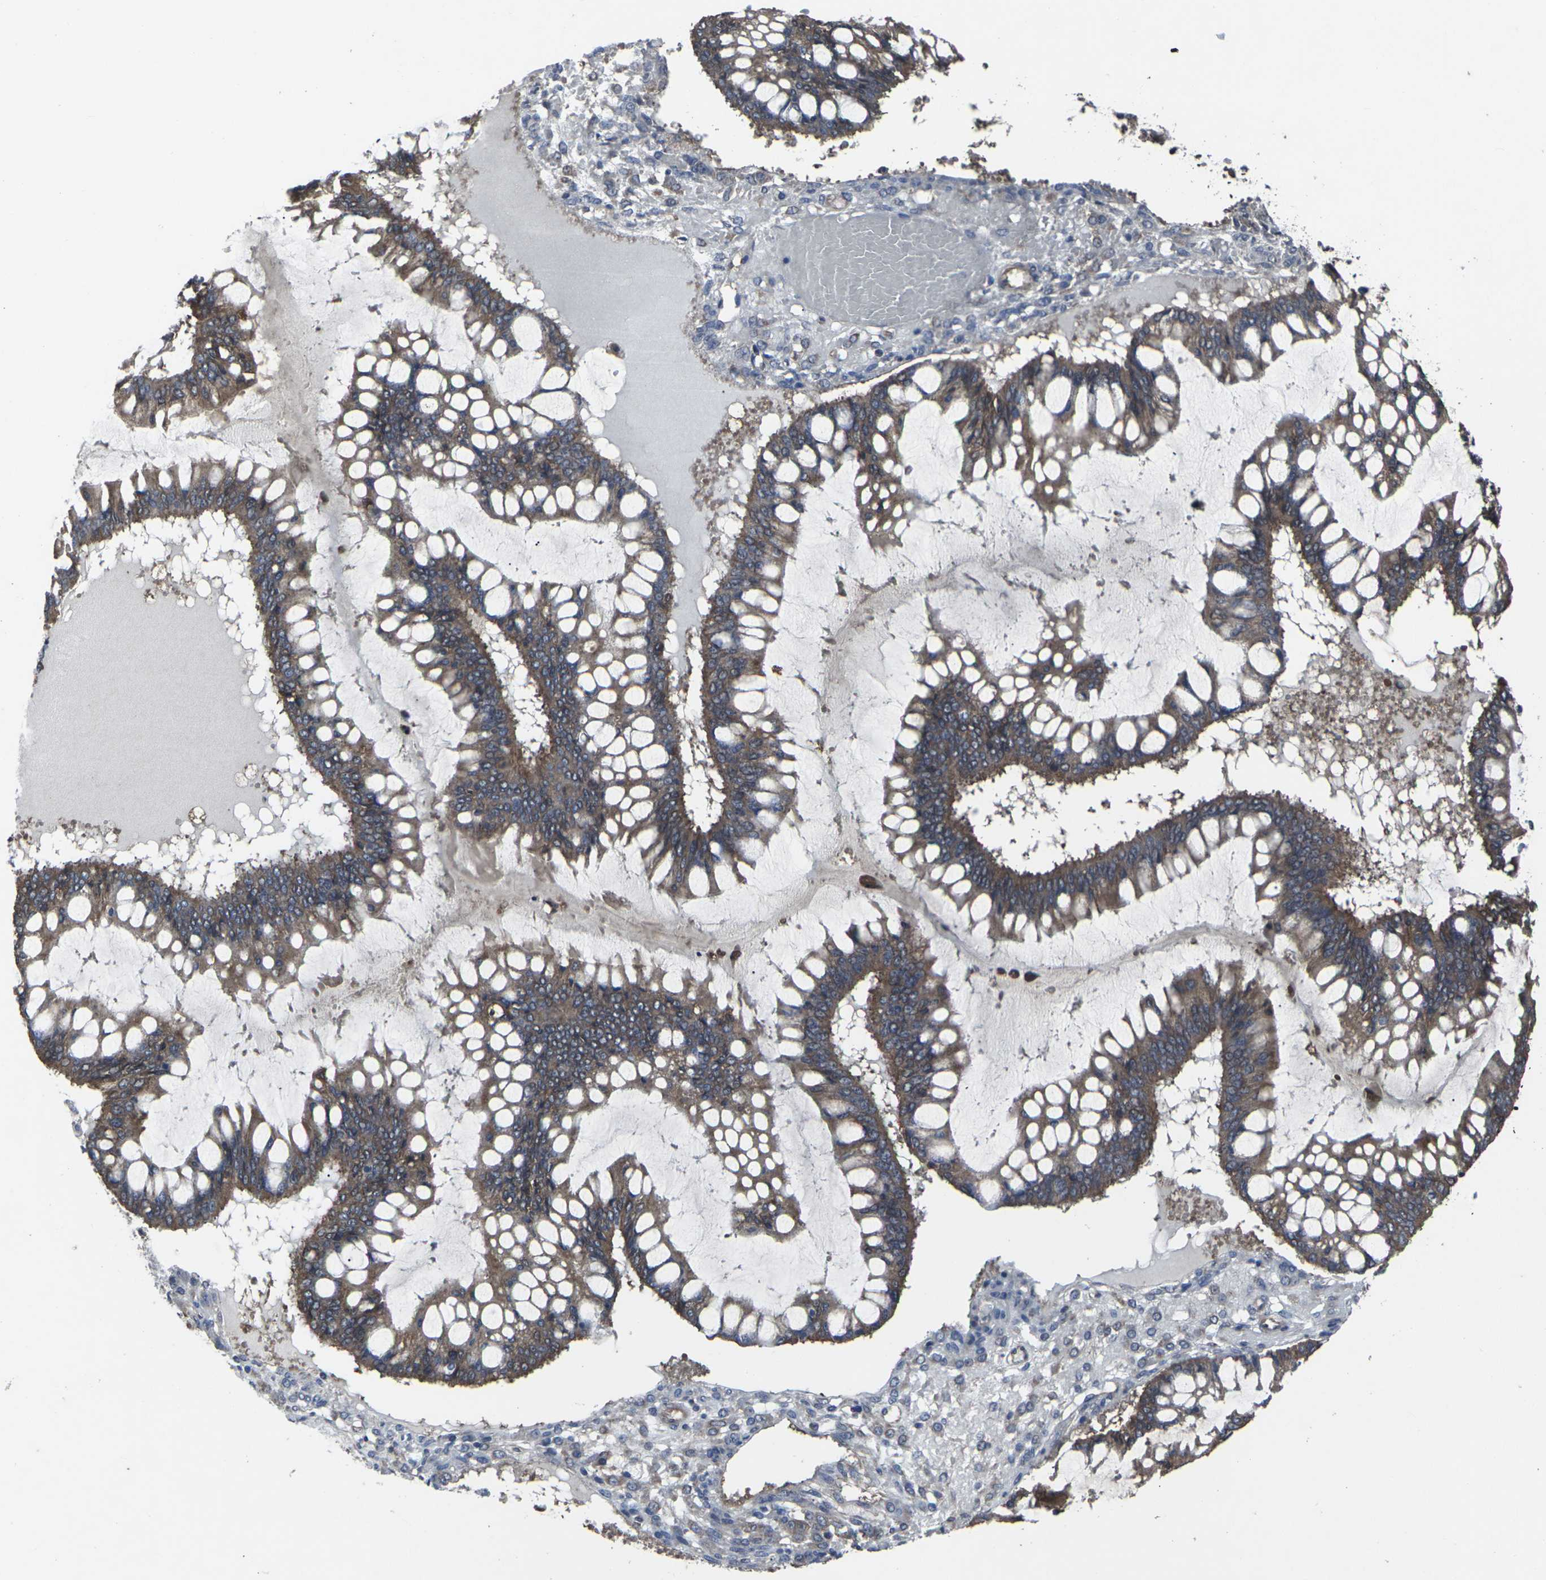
{"staining": {"intensity": "moderate", "quantity": ">75%", "location": "cytoplasmic/membranous"}, "tissue": "ovarian cancer", "cell_type": "Tumor cells", "image_type": "cancer", "snomed": [{"axis": "morphology", "description": "Cystadenocarcinoma, mucinous, NOS"}, {"axis": "topography", "description": "Ovary"}], "caption": "This is a histology image of immunohistochemistry (IHC) staining of ovarian cancer, which shows moderate positivity in the cytoplasmic/membranous of tumor cells.", "gene": "MAPKAPK2", "patient": {"sex": "female", "age": 73}}